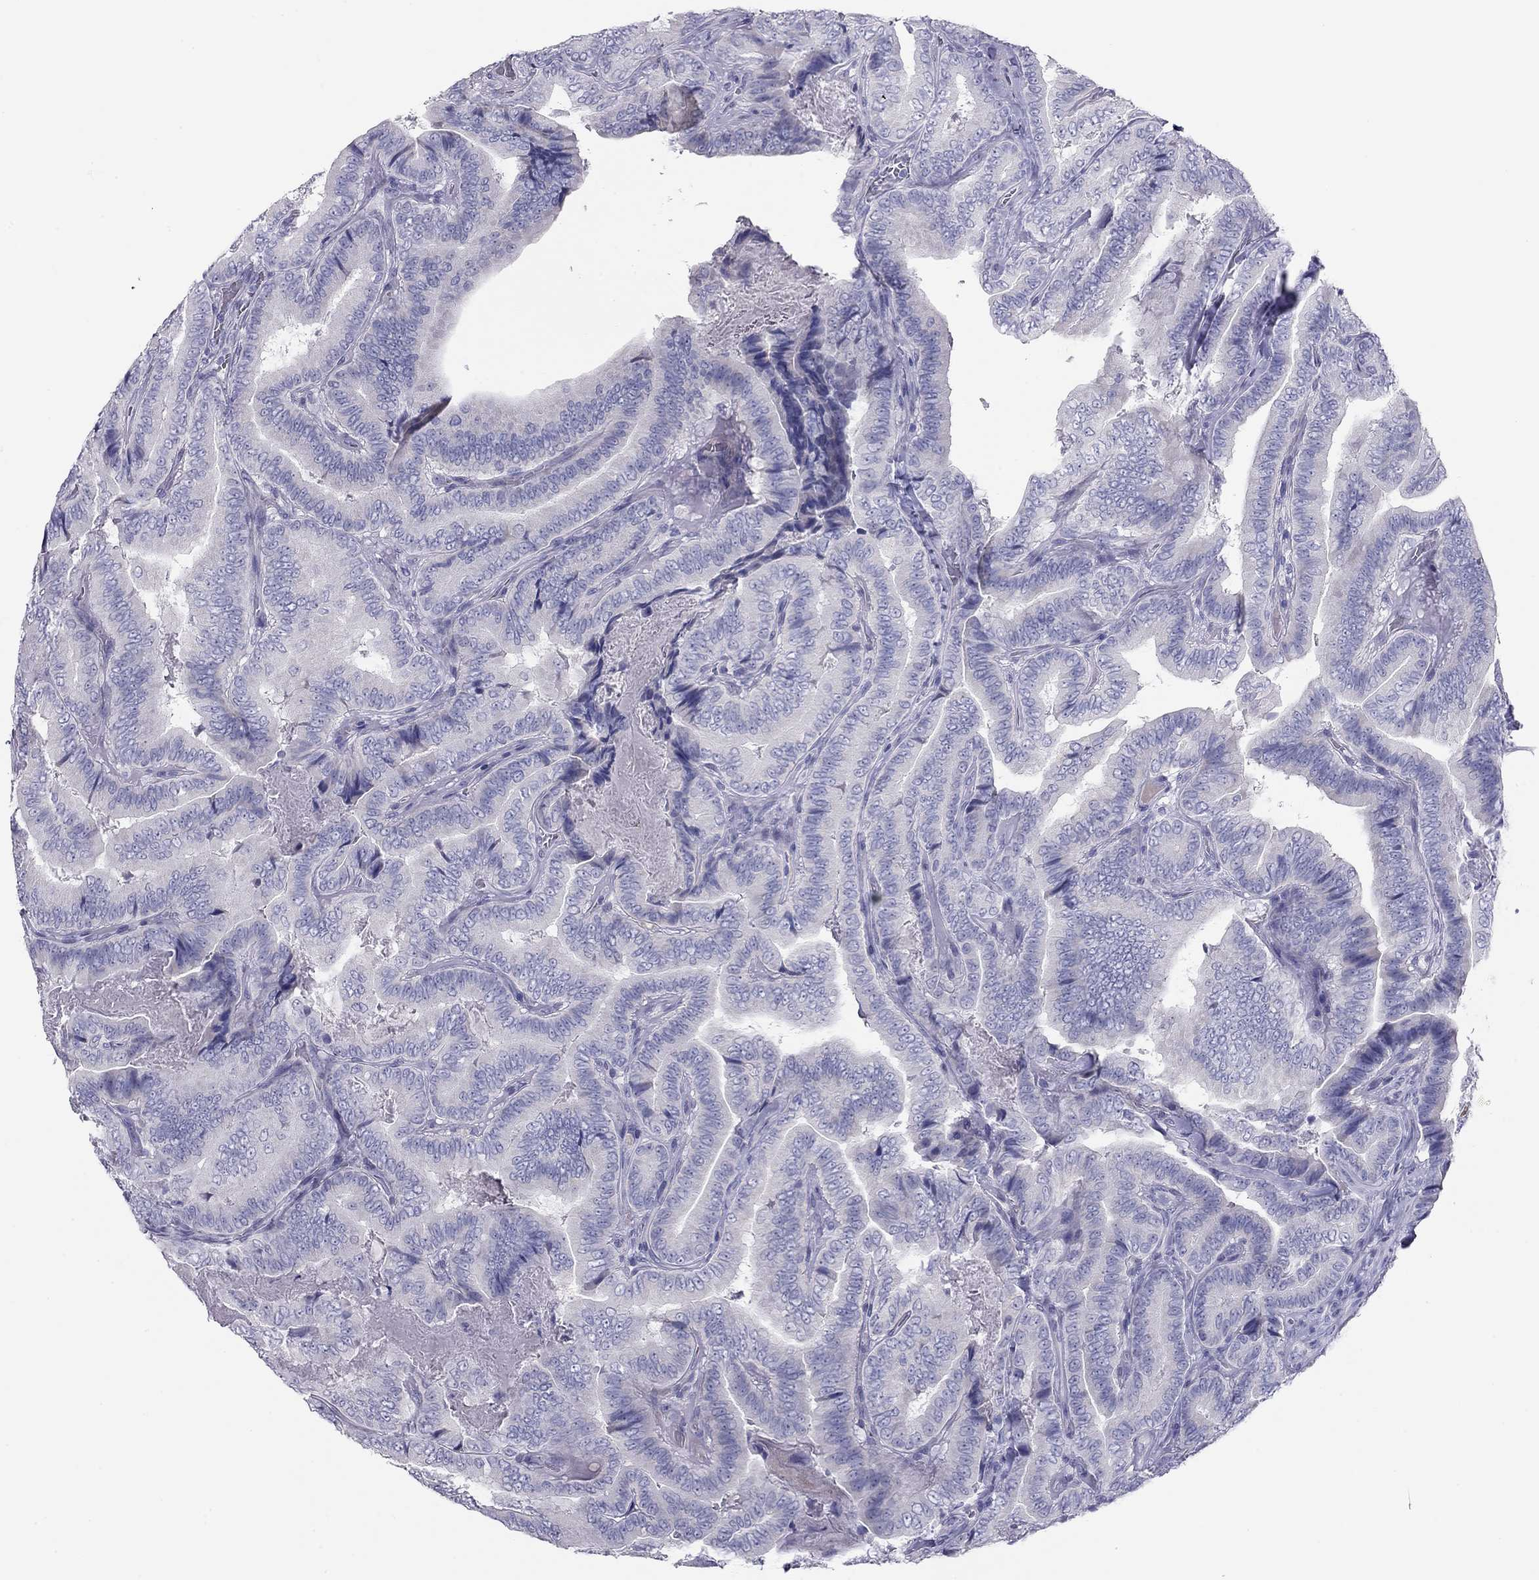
{"staining": {"intensity": "negative", "quantity": "none", "location": "none"}, "tissue": "thyroid cancer", "cell_type": "Tumor cells", "image_type": "cancer", "snomed": [{"axis": "morphology", "description": "Papillary adenocarcinoma, NOS"}, {"axis": "topography", "description": "Thyroid gland"}], "caption": "Thyroid cancer stained for a protein using immunohistochemistry (IHC) demonstrates no expression tumor cells.", "gene": "KCNV2", "patient": {"sex": "male", "age": 61}}